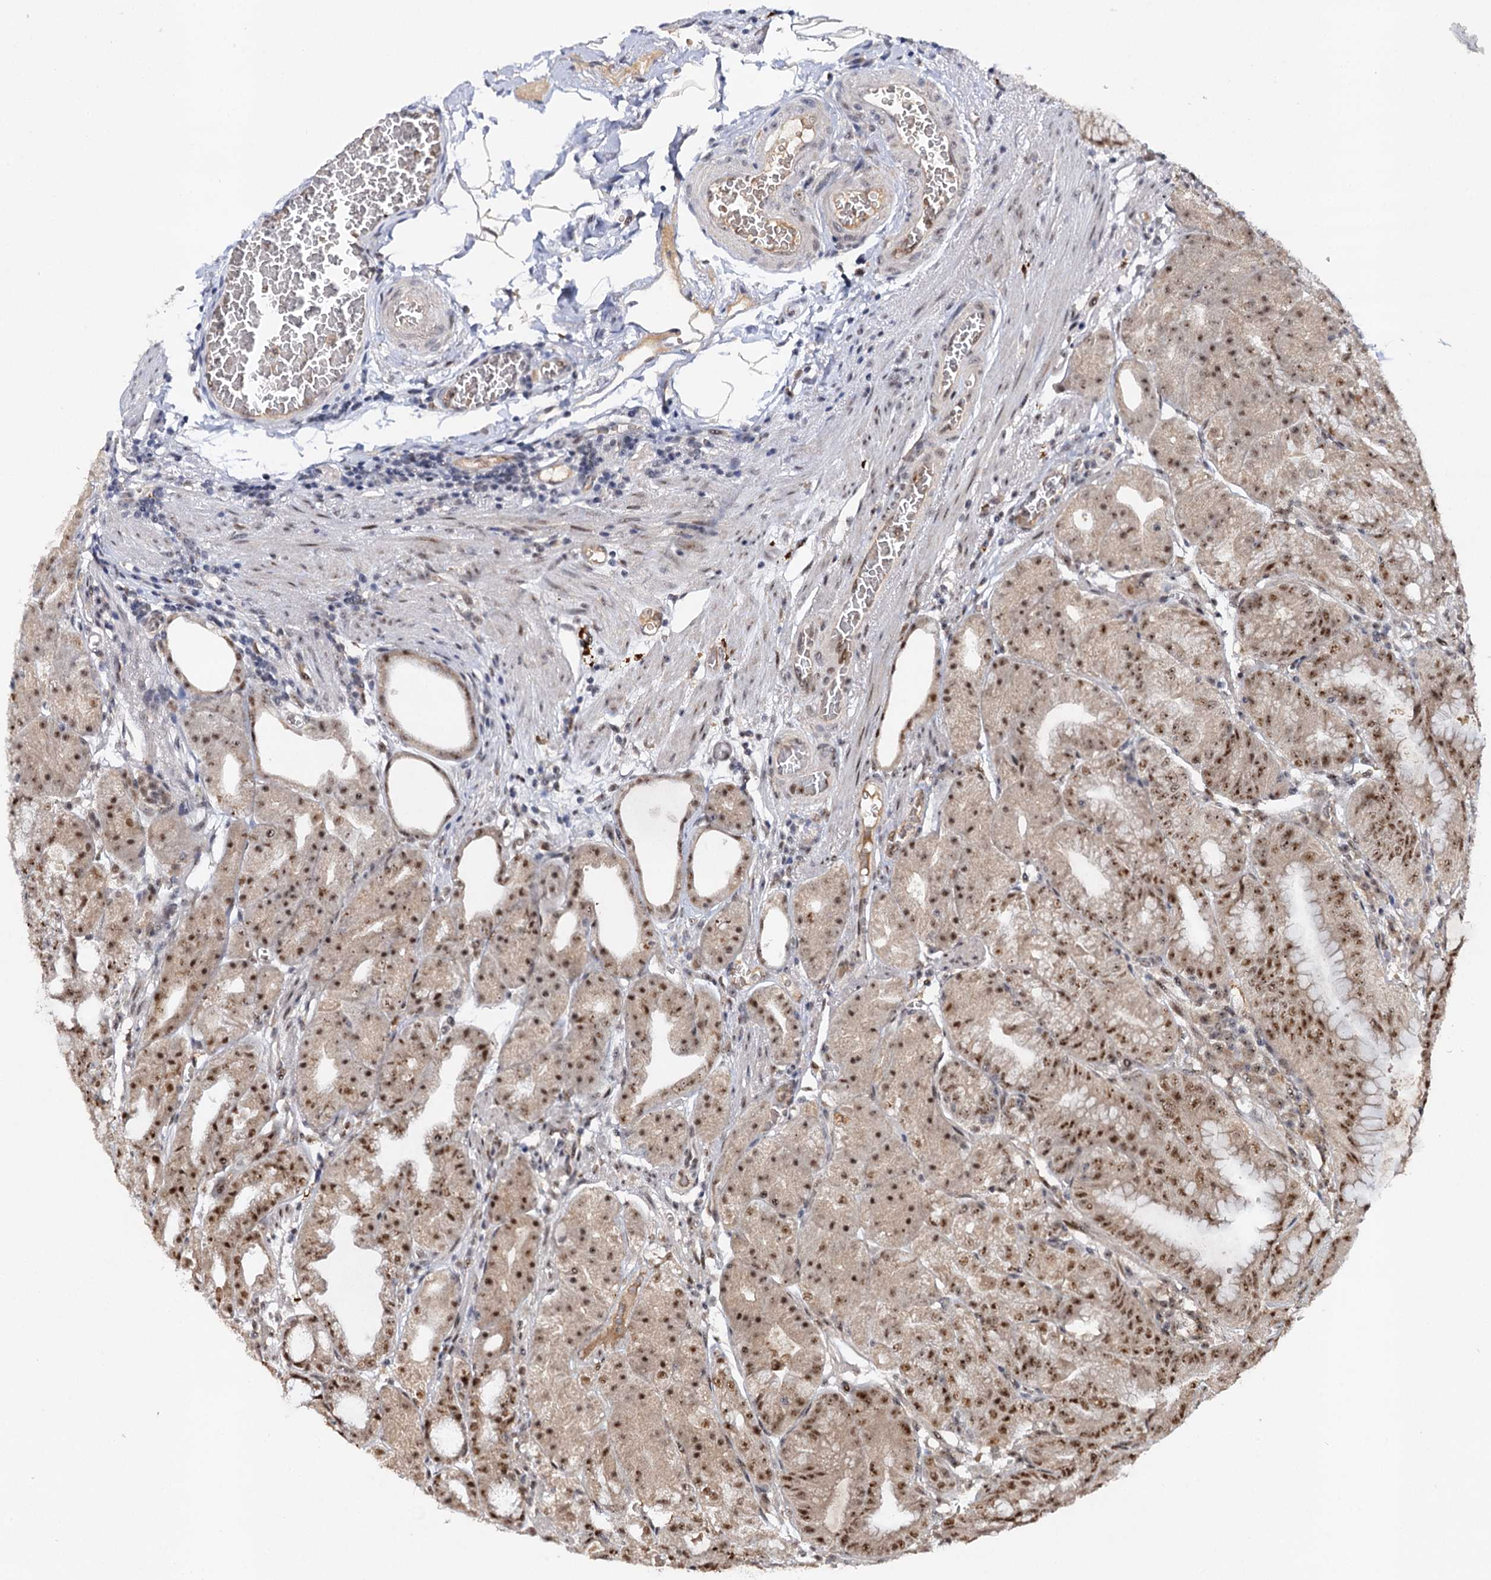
{"staining": {"intensity": "moderate", "quantity": ">75%", "location": "cytoplasmic/membranous,nuclear"}, "tissue": "stomach", "cell_type": "Glandular cells", "image_type": "normal", "snomed": [{"axis": "morphology", "description": "Normal tissue, NOS"}, {"axis": "topography", "description": "Stomach, upper"}, {"axis": "topography", "description": "Stomach, lower"}], "caption": "Immunohistochemical staining of benign stomach exhibits moderate cytoplasmic/membranous,nuclear protein positivity in approximately >75% of glandular cells. (IHC, brightfield microscopy, high magnification).", "gene": "BUD13", "patient": {"sex": "male", "age": 71}}